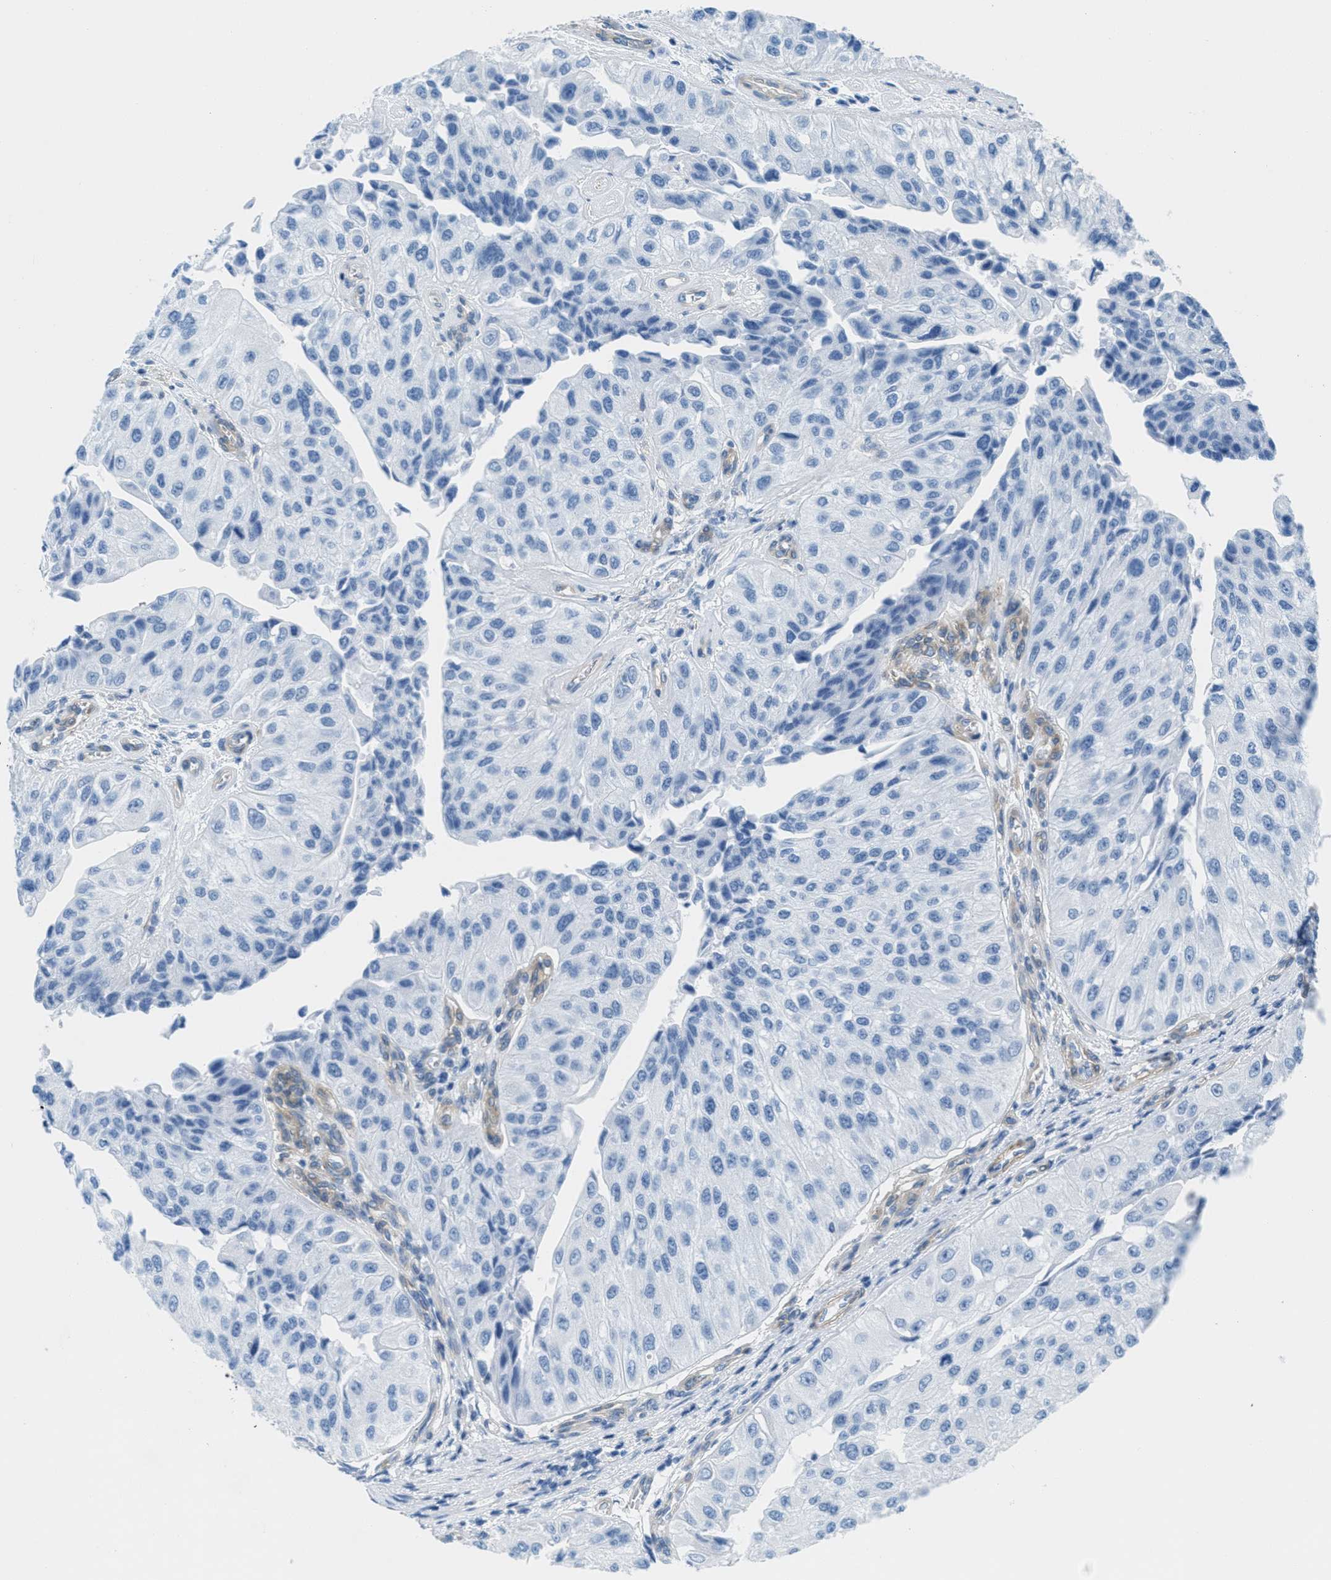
{"staining": {"intensity": "negative", "quantity": "none", "location": "none"}, "tissue": "urothelial cancer", "cell_type": "Tumor cells", "image_type": "cancer", "snomed": [{"axis": "morphology", "description": "Urothelial carcinoma, High grade"}, {"axis": "topography", "description": "Kidney"}, {"axis": "topography", "description": "Urinary bladder"}], "caption": "High power microscopy micrograph of an IHC photomicrograph of high-grade urothelial carcinoma, revealing no significant staining in tumor cells.", "gene": "MAPRE2", "patient": {"sex": "male", "age": 77}}